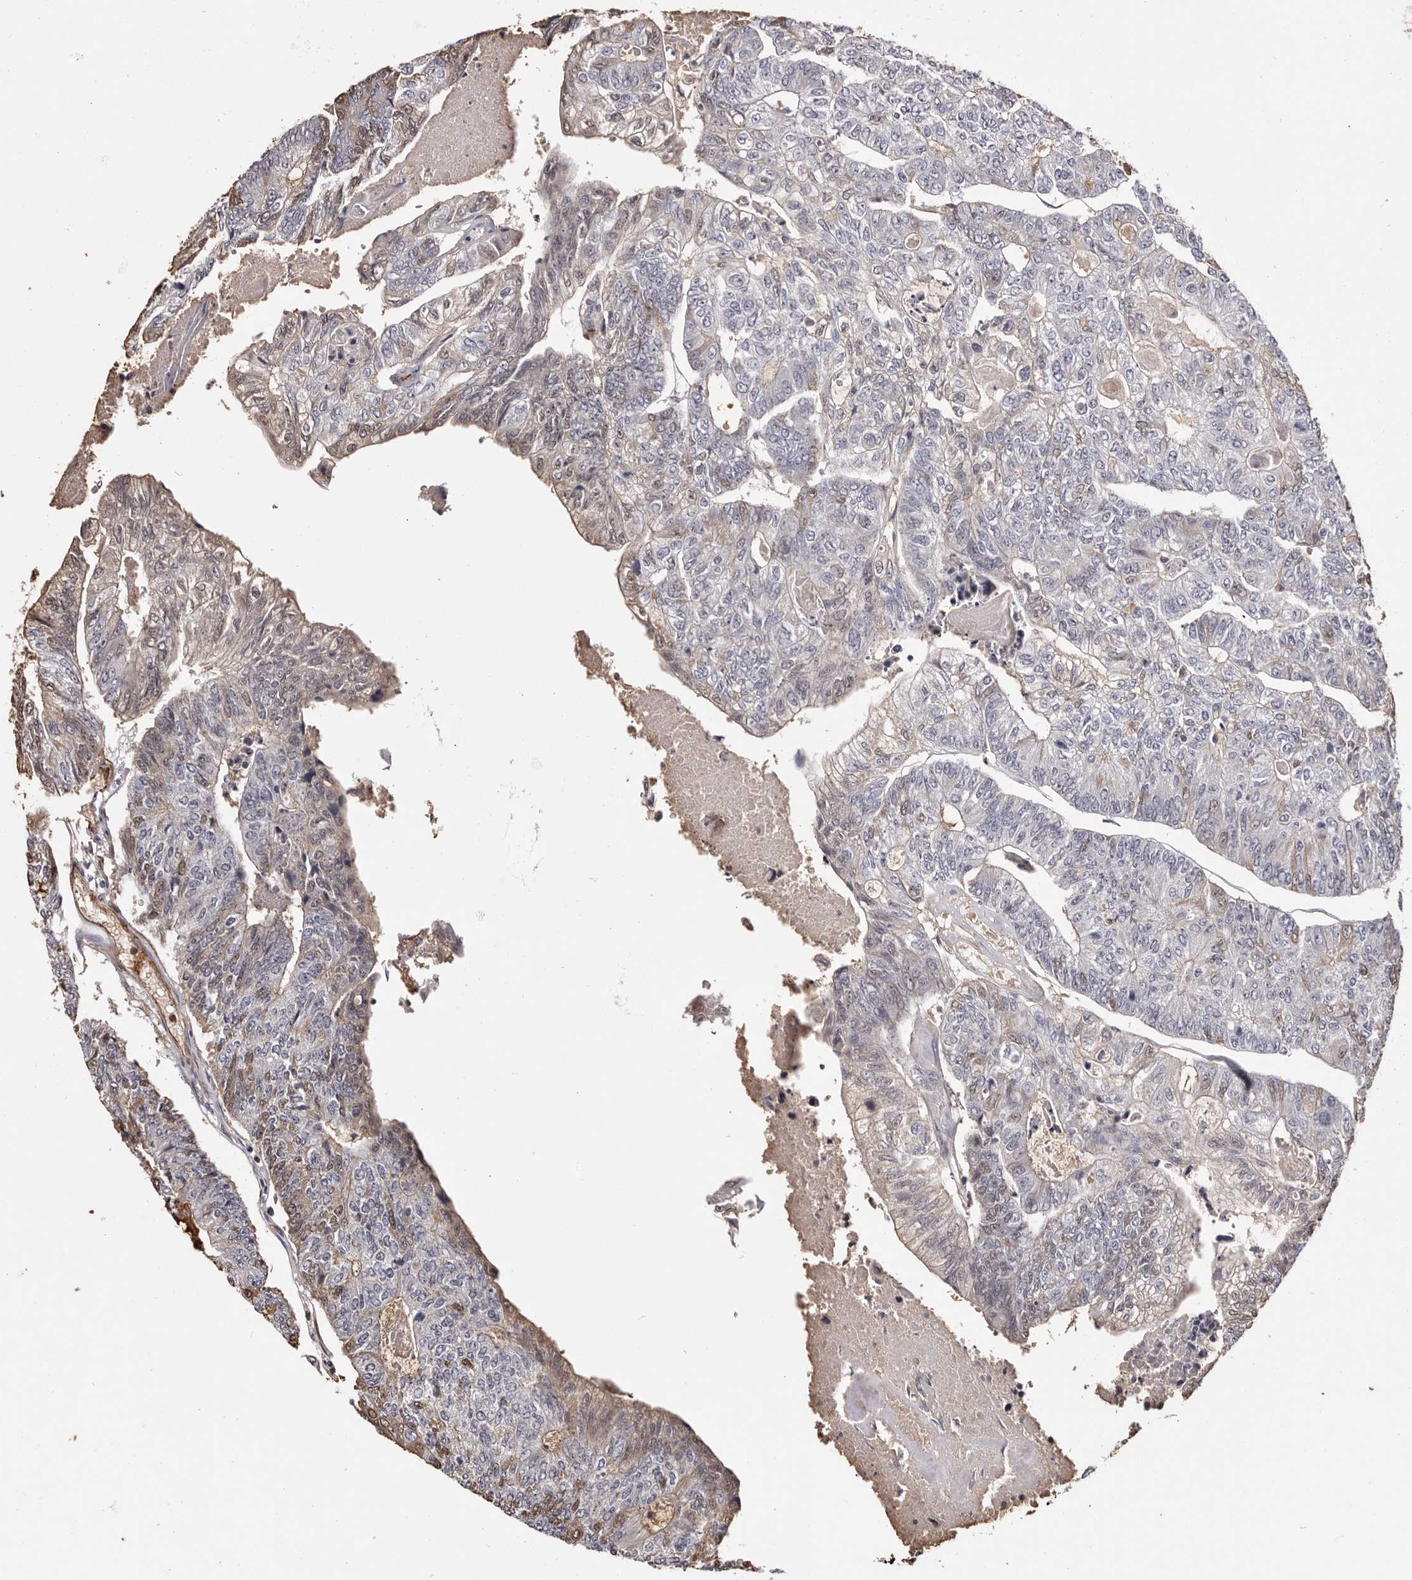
{"staining": {"intensity": "weak", "quantity": "<25%", "location": "cytoplasmic/membranous"}, "tissue": "colorectal cancer", "cell_type": "Tumor cells", "image_type": "cancer", "snomed": [{"axis": "morphology", "description": "Adenocarcinoma, NOS"}, {"axis": "topography", "description": "Colon"}], "caption": "DAB (3,3'-diaminobenzidine) immunohistochemical staining of human colorectal cancer (adenocarcinoma) demonstrates no significant expression in tumor cells.", "gene": "ZNF557", "patient": {"sex": "female", "age": 67}}